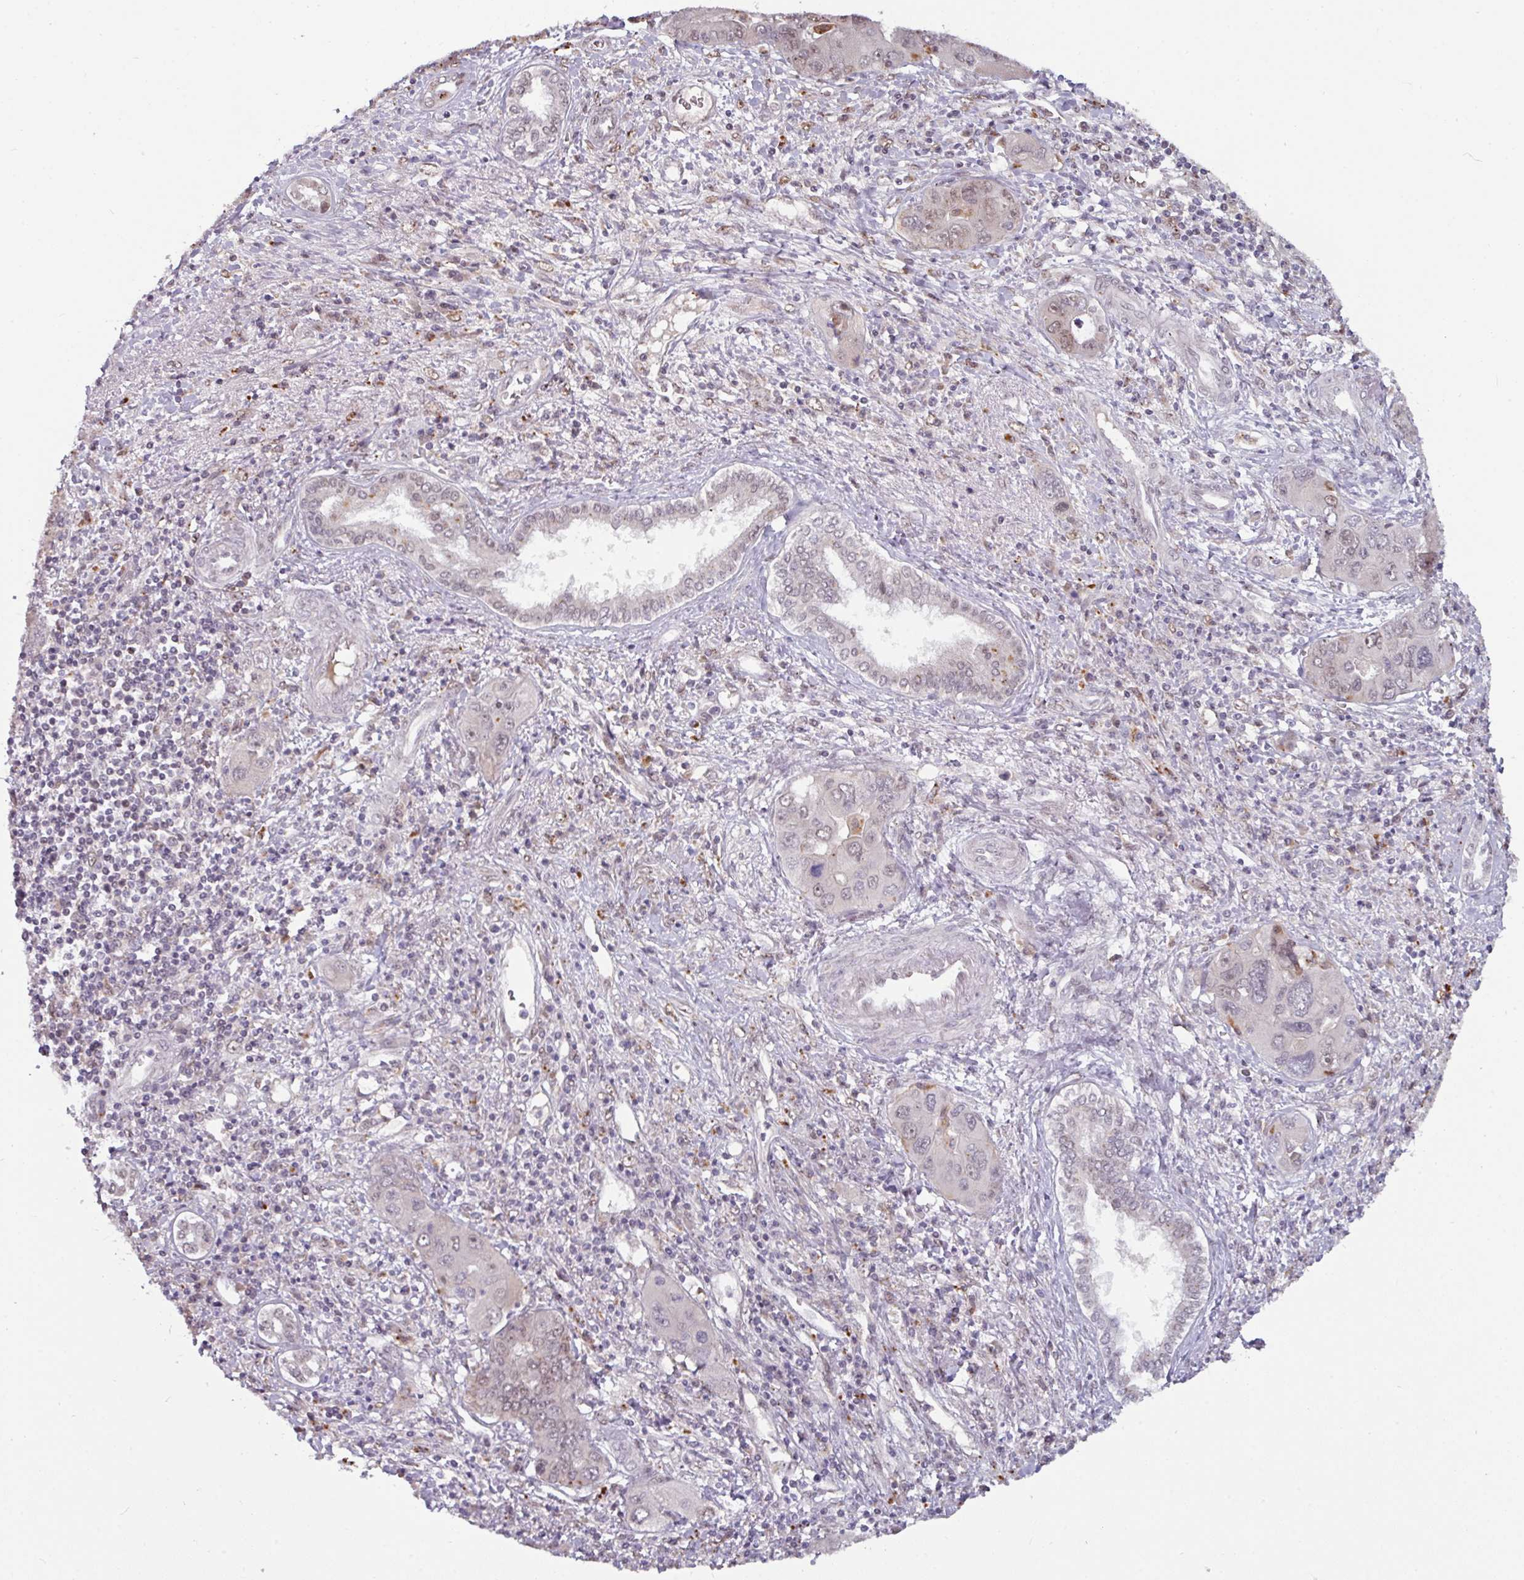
{"staining": {"intensity": "negative", "quantity": "none", "location": "none"}, "tissue": "liver cancer", "cell_type": "Tumor cells", "image_type": "cancer", "snomed": [{"axis": "morphology", "description": "Cholangiocarcinoma"}, {"axis": "topography", "description": "Liver"}], "caption": "Tumor cells show no significant protein expression in liver cancer (cholangiocarcinoma).", "gene": "SWSAP1", "patient": {"sex": "male", "age": 67}}